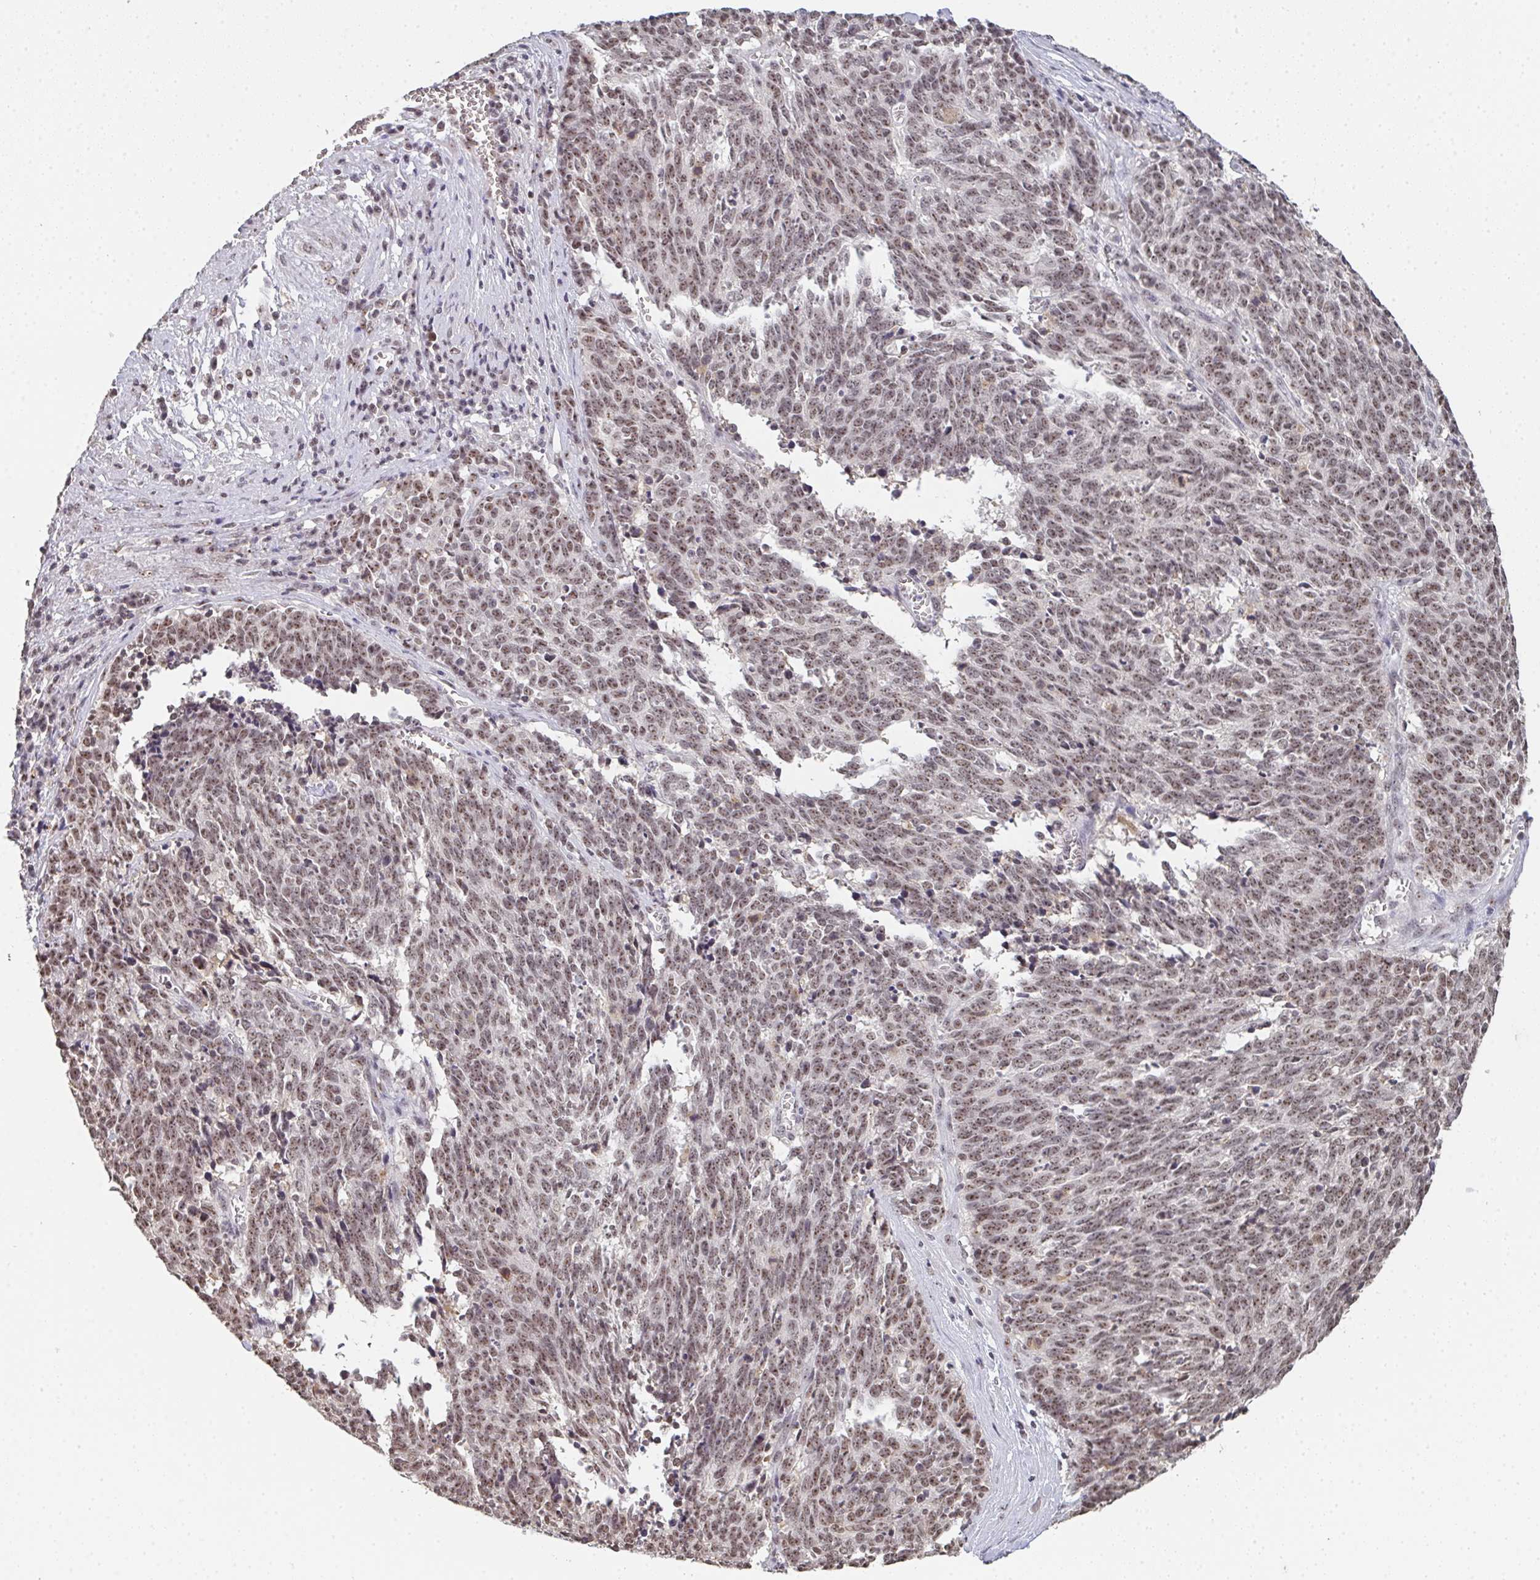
{"staining": {"intensity": "moderate", "quantity": ">75%", "location": "nuclear"}, "tissue": "cervical cancer", "cell_type": "Tumor cells", "image_type": "cancer", "snomed": [{"axis": "morphology", "description": "Squamous cell carcinoma, NOS"}, {"axis": "topography", "description": "Cervix"}], "caption": "A medium amount of moderate nuclear staining is present in approximately >75% of tumor cells in cervical cancer (squamous cell carcinoma) tissue. (Stains: DAB (3,3'-diaminobenzidine) in brown, nuclei in blue, Microscopy: brightfield microscopy at high magnification).", "gene": "DKC1", "patient": {"sex": "female", "age": 29}}